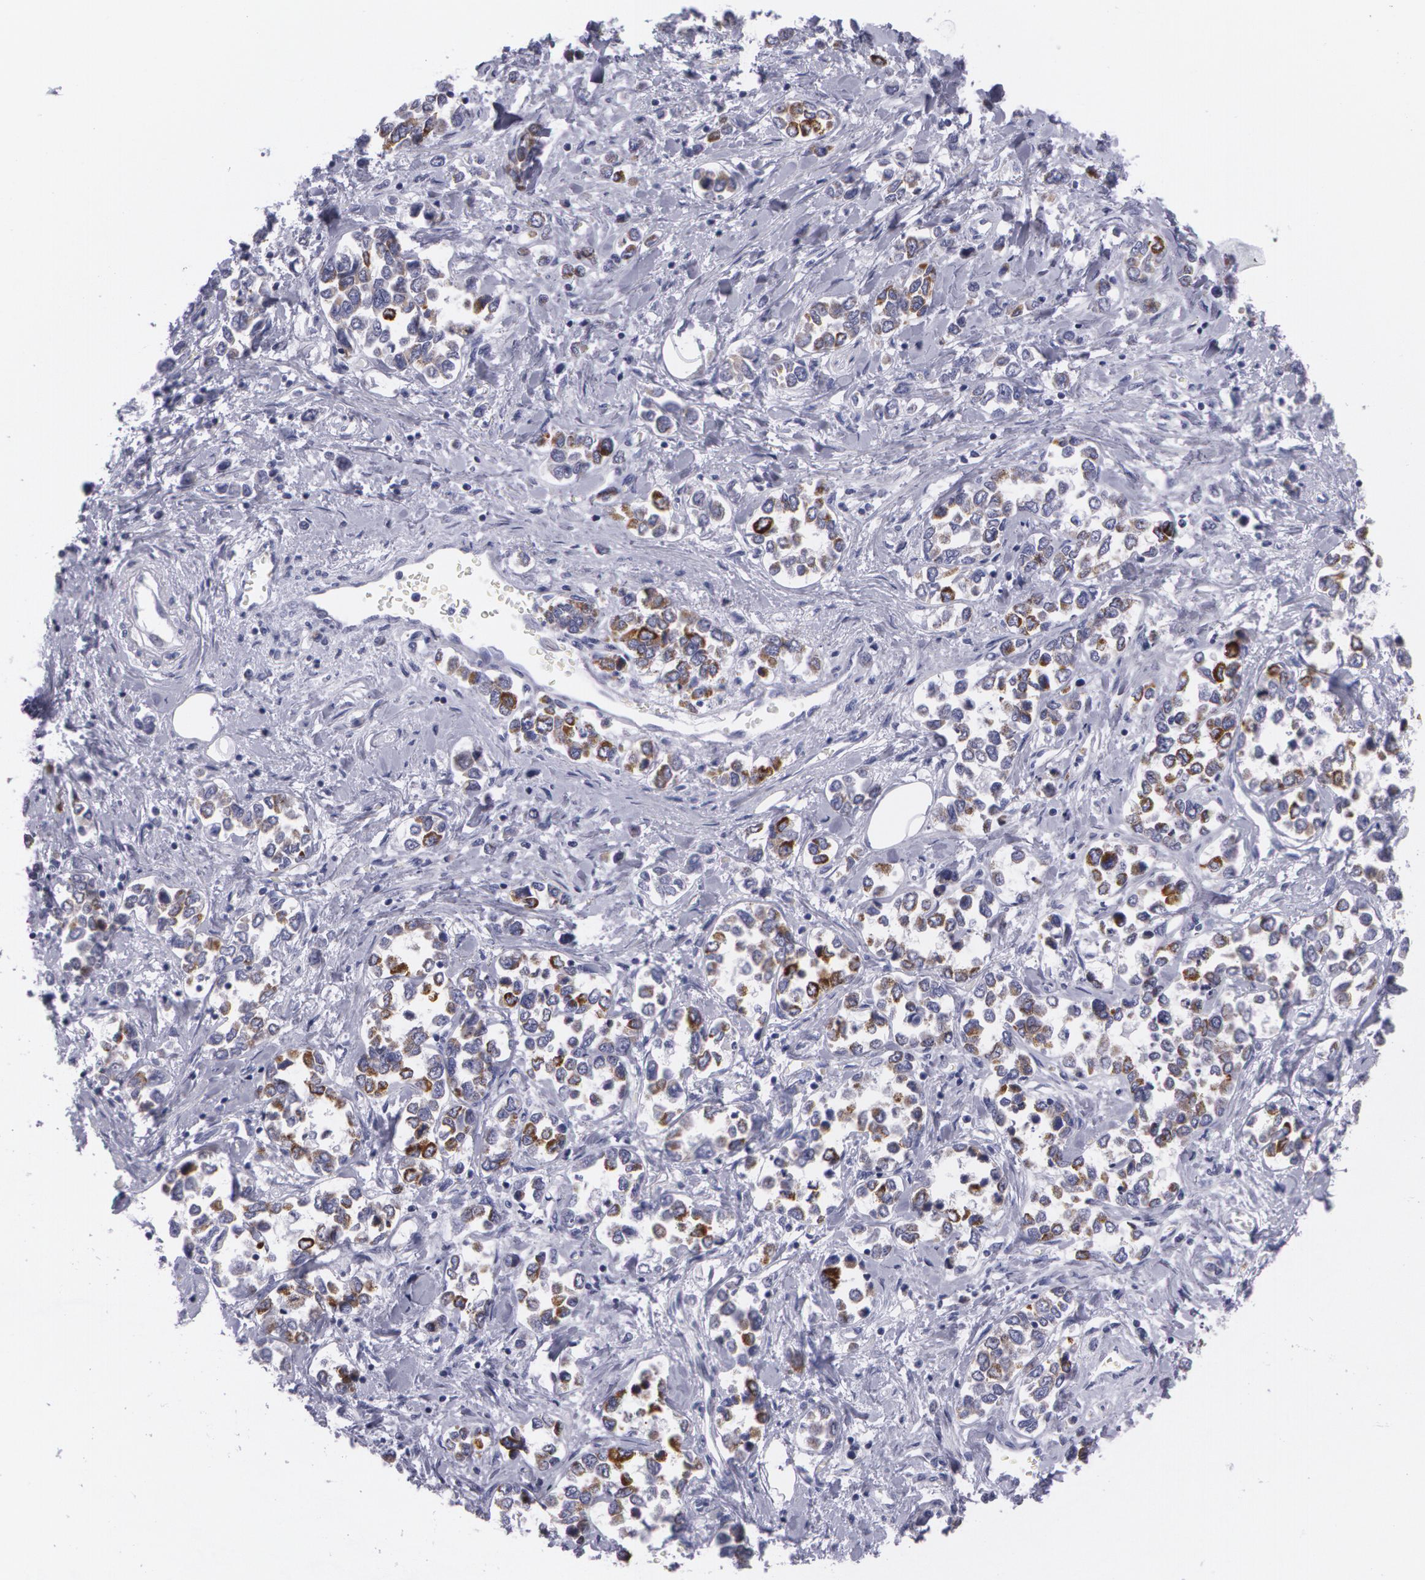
{"staining": {"intensity": "moderate", "quantity": "25%-75%", "location": "cytoplasmic/membranous"}, "tissue": "stomach cancer", "cell_type": "Tumor cells", "image_type": "cancer", "snomed": [{"axis": "morphology", "description": "Adenocarcinoma, NOS"}, {"axis": "topography", "description": "Stomach, upper"}], "caption": "Immunohistochemistry photomicrograph of human stomach adenocarcinoma stained for a protein (brown), which exhibits medium levels of moderate cytoplasmic/membranous staining in about 25%-75% of tumor cells.", "gene": "AMACR", "patient": {"sex": "male", "age": 76}}